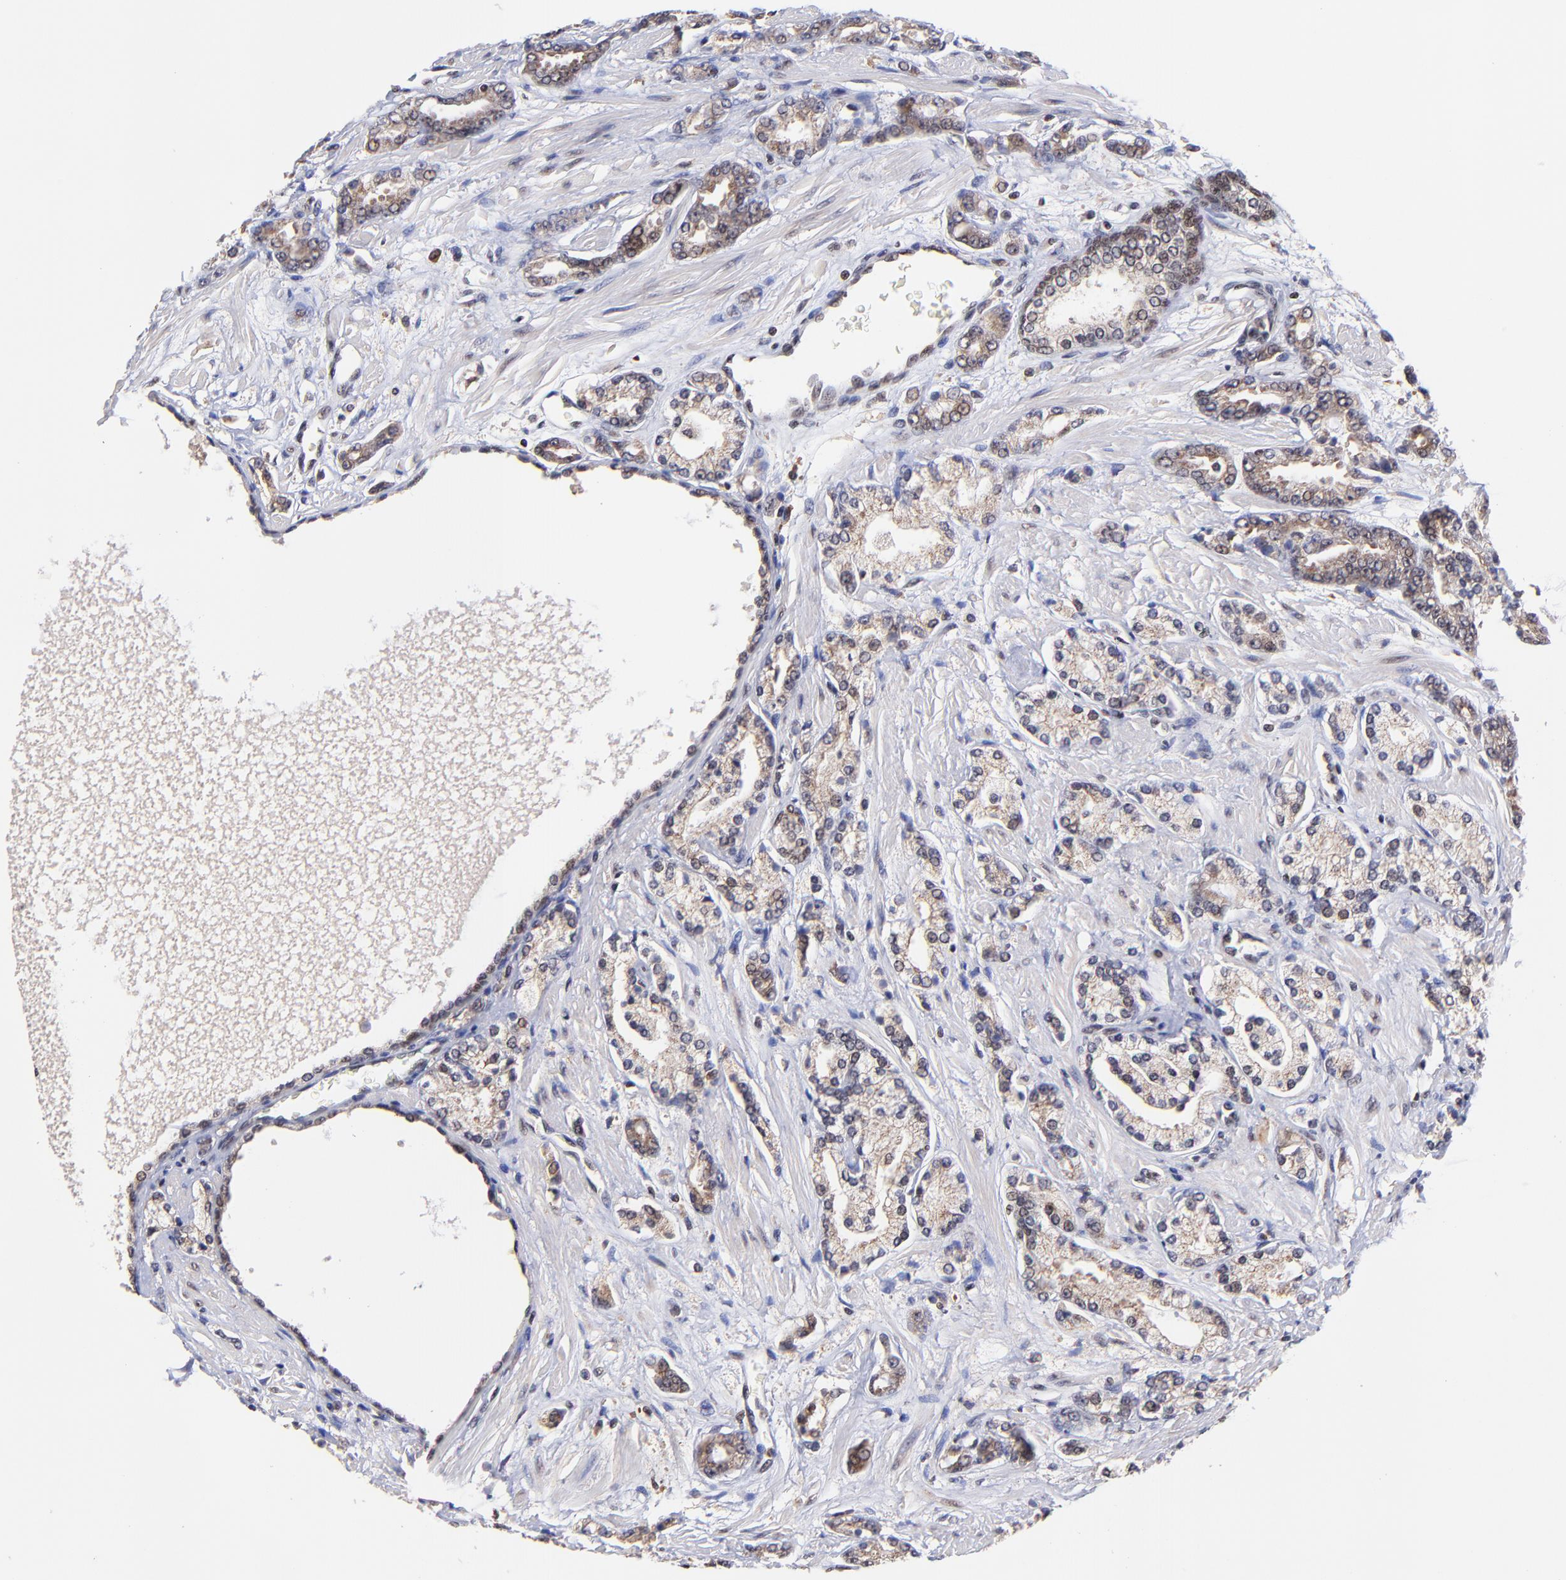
{"staining": {"intensity": "weak", "quantity": ">75%", "location": "cytoplasmic/membranous,nuclear"}, "tissue": "prostate cancer", "cell_type": "Tumor cells", "image_type": "cancer", "snomed": [{"axis": "morphology", "description": "Adenocarcinoma, High grade"}, {"axis": "topography", "description": "Prostate"}], "caption": "Protein staining of prostate cancer (adenocarcinoma (high-grade)) tissue shows weak cytoplasmic/membranous and nuclear staining in about >75% of tumor cells.", "gene": "WDR25", "patient": {"sex": "male", "age": 71}}